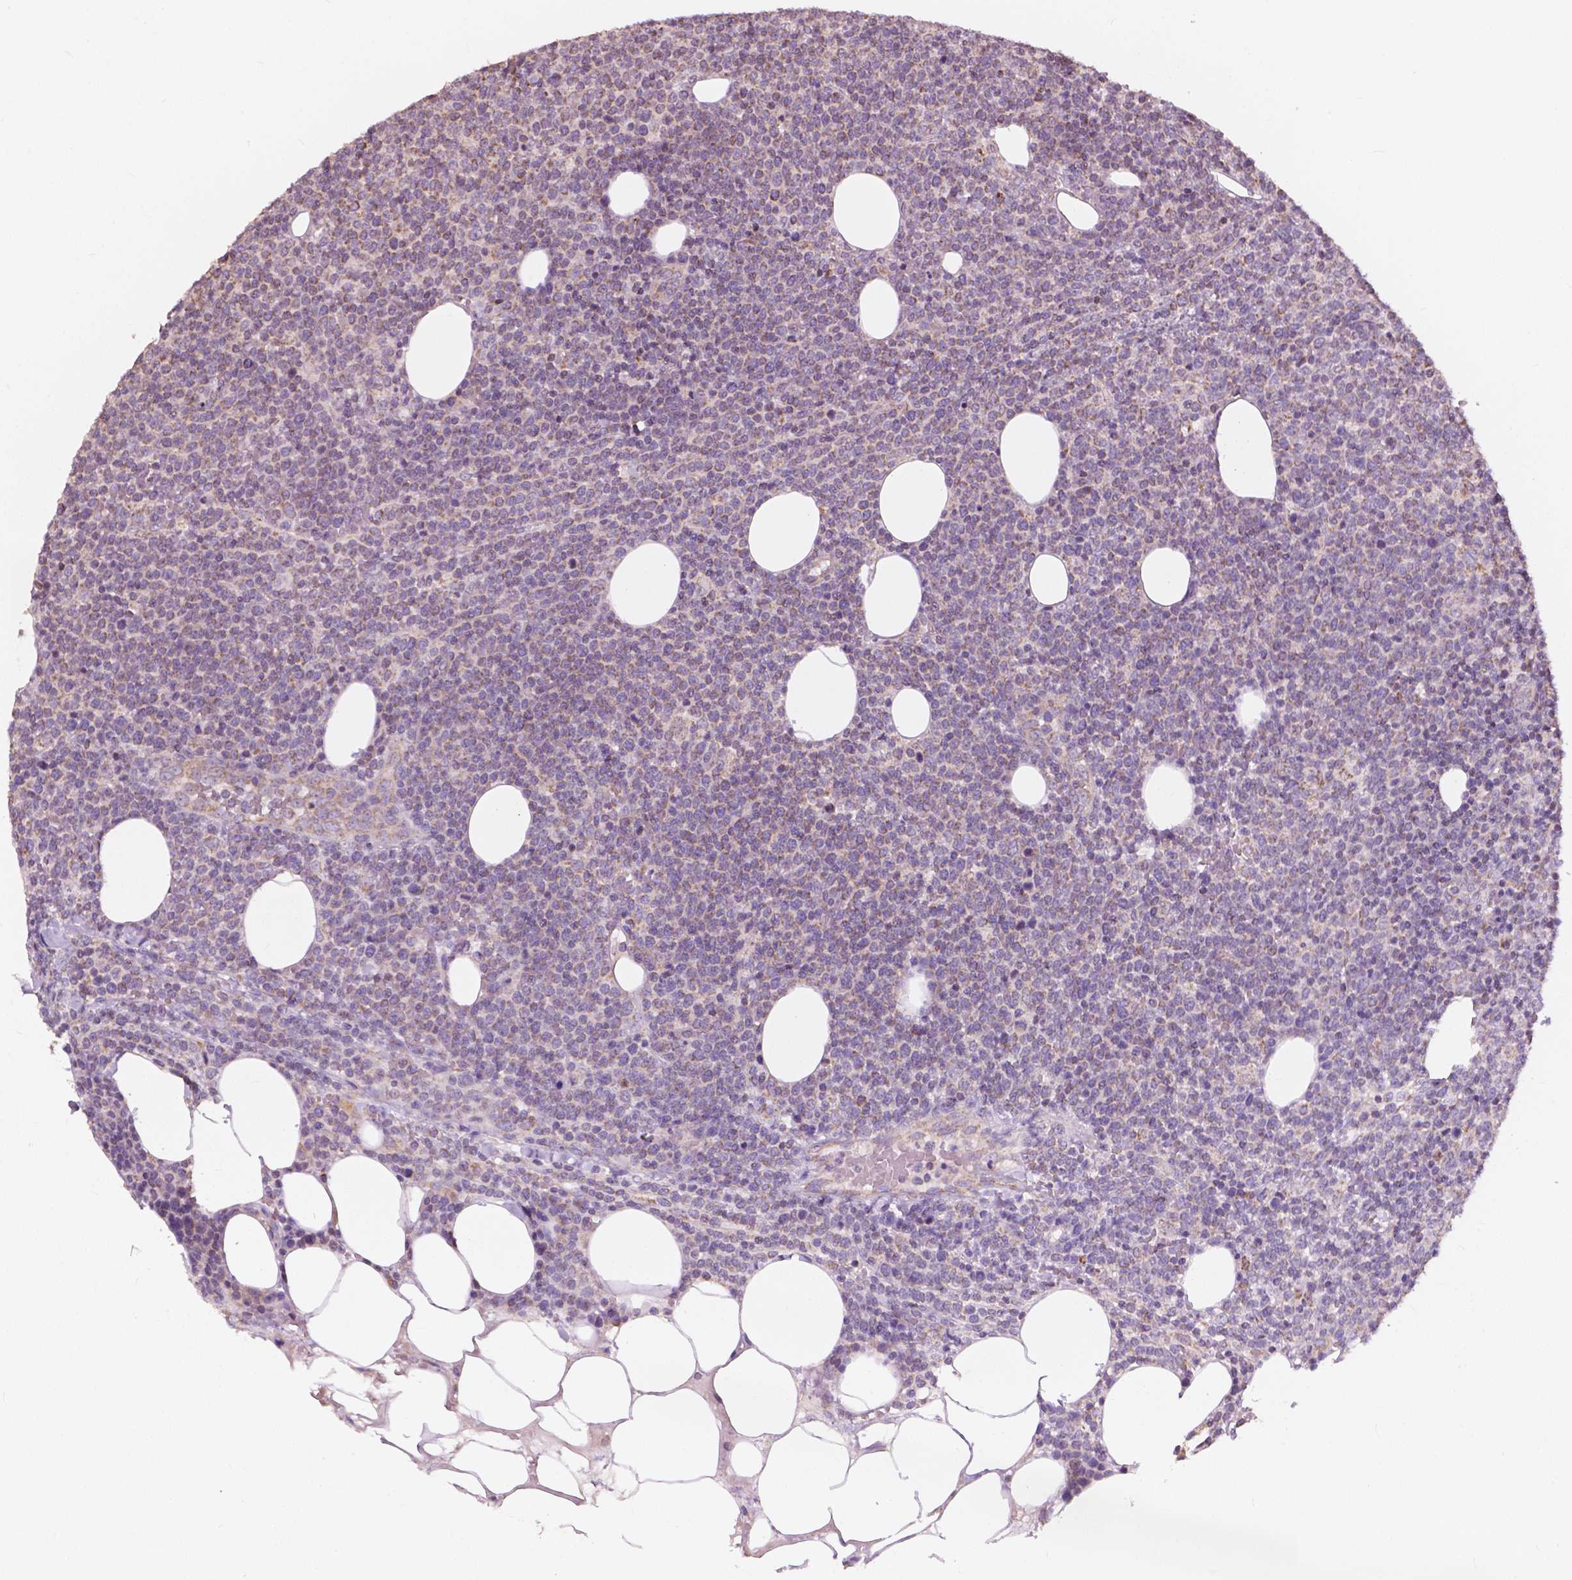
{"staining": {"intensity": "weak", "quantity": "25%-75%", "location": "cytoplasmic/membranous"}, "tissue": "lymphoma", "cell_type": "Tumor cells", "image_type": "cancer", "snomed": [{"axis": "morphology", "description": "Malignant lymphoma, non-Hodgkin's type, High grade"}, {"axis": "topography", "description": "Lymph node"}], "caption": "Weak cytoplasmic/membranous protein staining is appreciated in approximately 25%-75% of tumor cells in lymphoma. Nuclei are stained in blue.", "gene": "NDUFA10", "patient": {"sex": "male", "age": 61}}